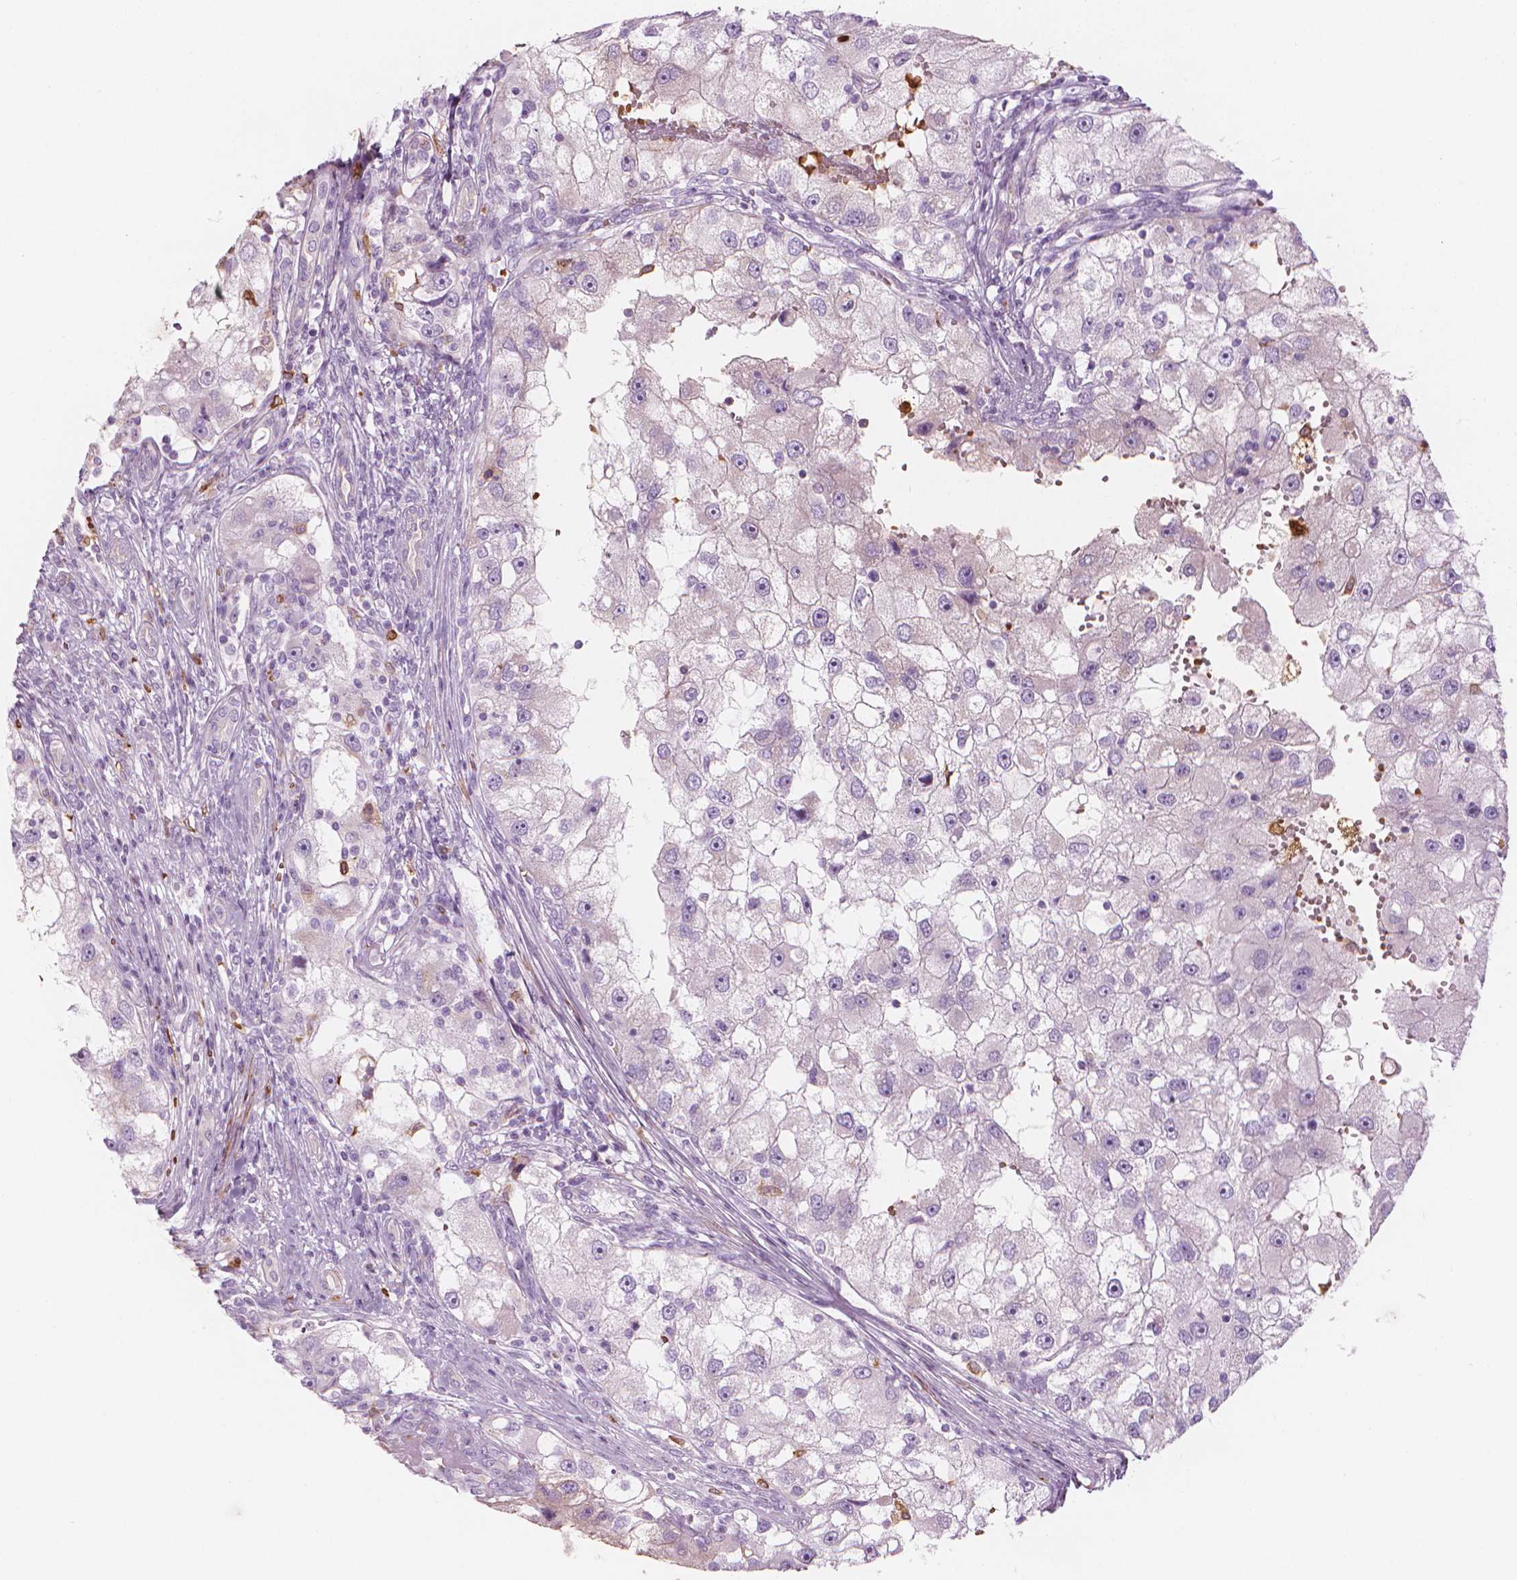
{"staining": {"intensity": "negative", "quantity": "none", "location": "none"}, "tissue": "renal cancer", "cell_type": "Tumor cells", "image_type": "cancer", "snomed": [{"axis": "morphology", "description": "Adenocarcinoma, NOS"}, {"axis": "topography", "description": "Kidney"}], "caption": "IHC of human renal cancer shows no positivity in tumor cells.", "gene": "CES1", "patient": {"sex": "male", "age": 63}}